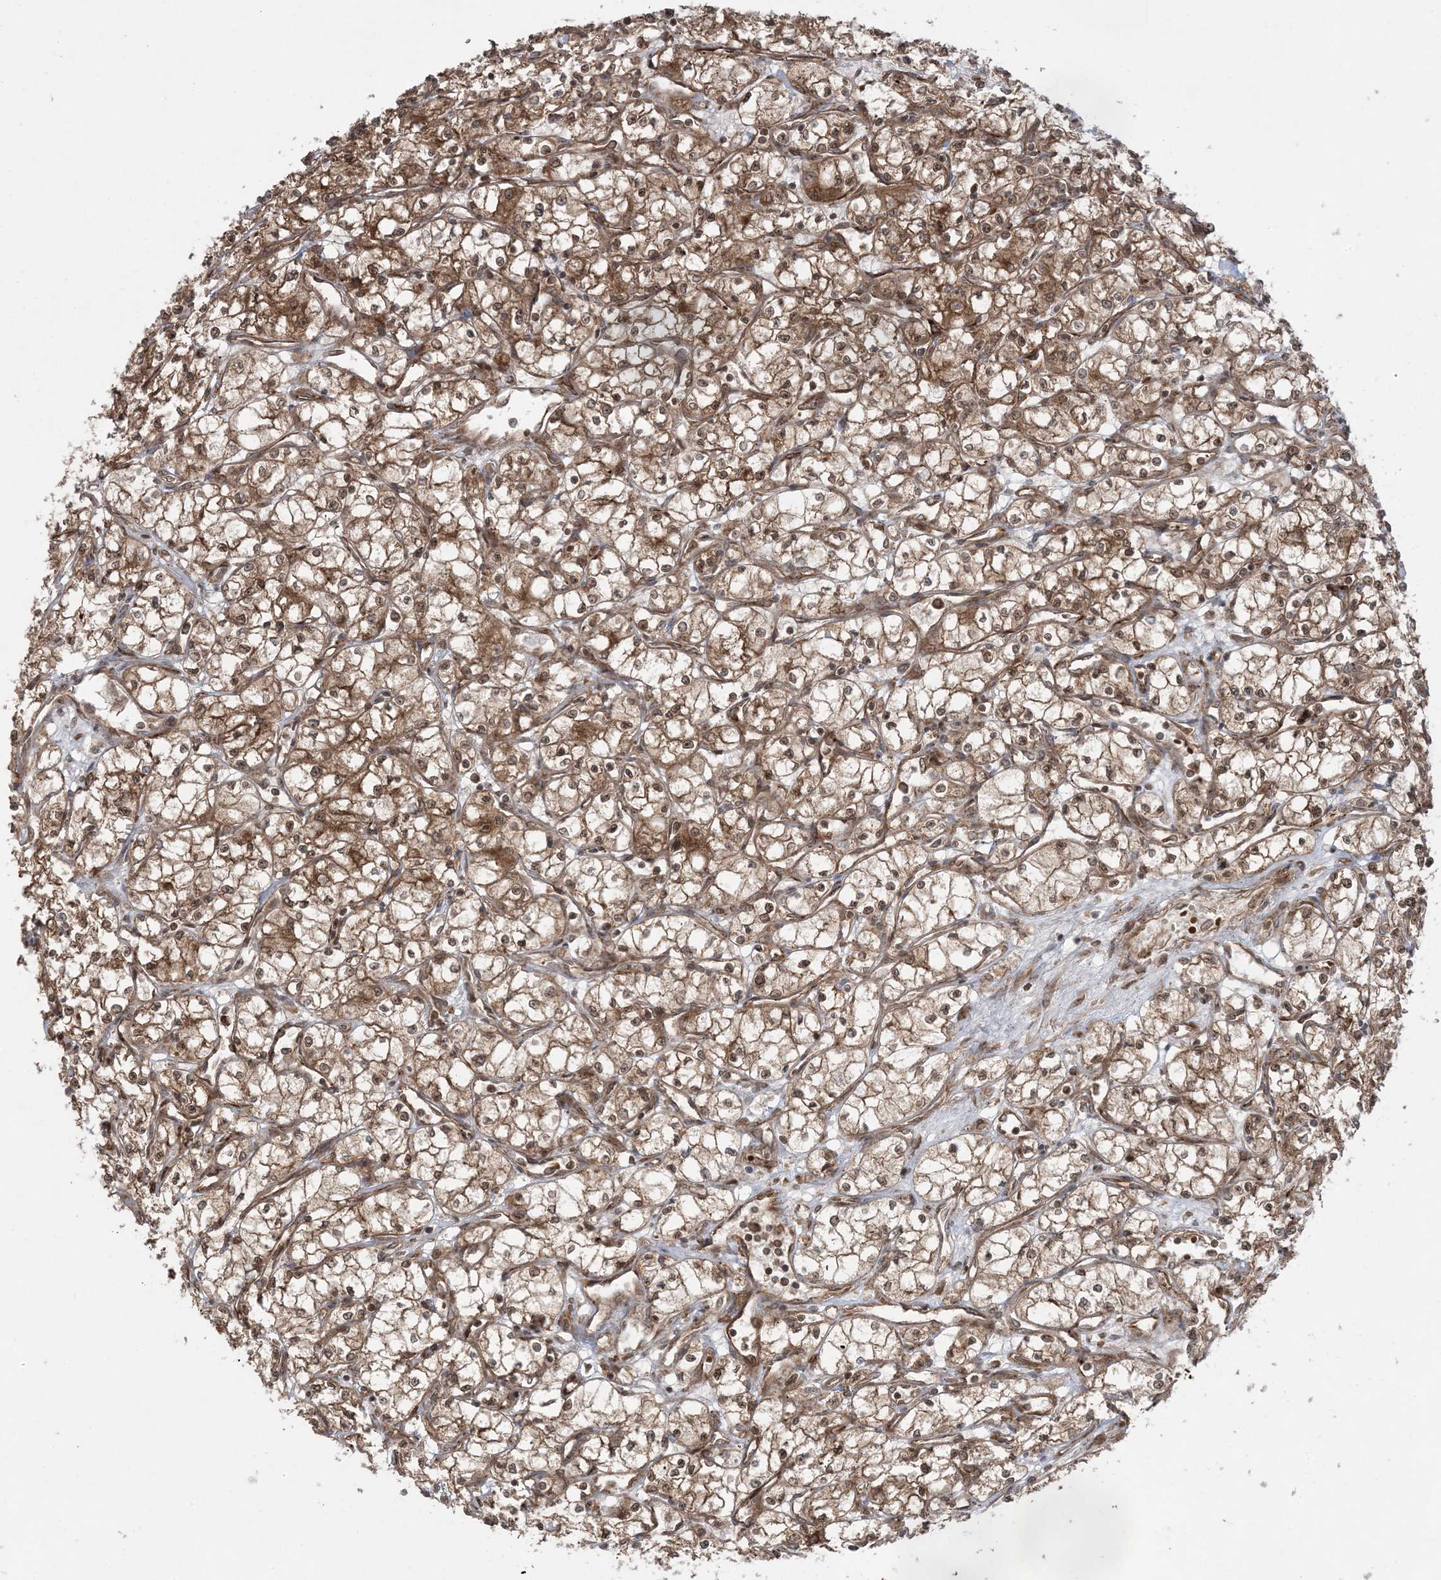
{"staining": {"intensity": "moderate", "quantity": ">75%", "location": "cytoplasmic/membranous,nuclear"}, "tissue": "renal cancer", "cell_type": "Tumor cells", "image_type": "cancer", "snomed": [{"axis": "morphology", "description": "Adenocarcinoma, NOS"}, {"axis": "topography", "description": "Kidney"}], "caption": "A histopathology image showing moderate cytoplasmic/membranous and nuclear expression in about >75% of tumor cells in renal adenocarcinoma, as visualized by brown immunohistochemical staining.", "gene": "DDX19B", "patient": {"sex": "male", "age": 59}}